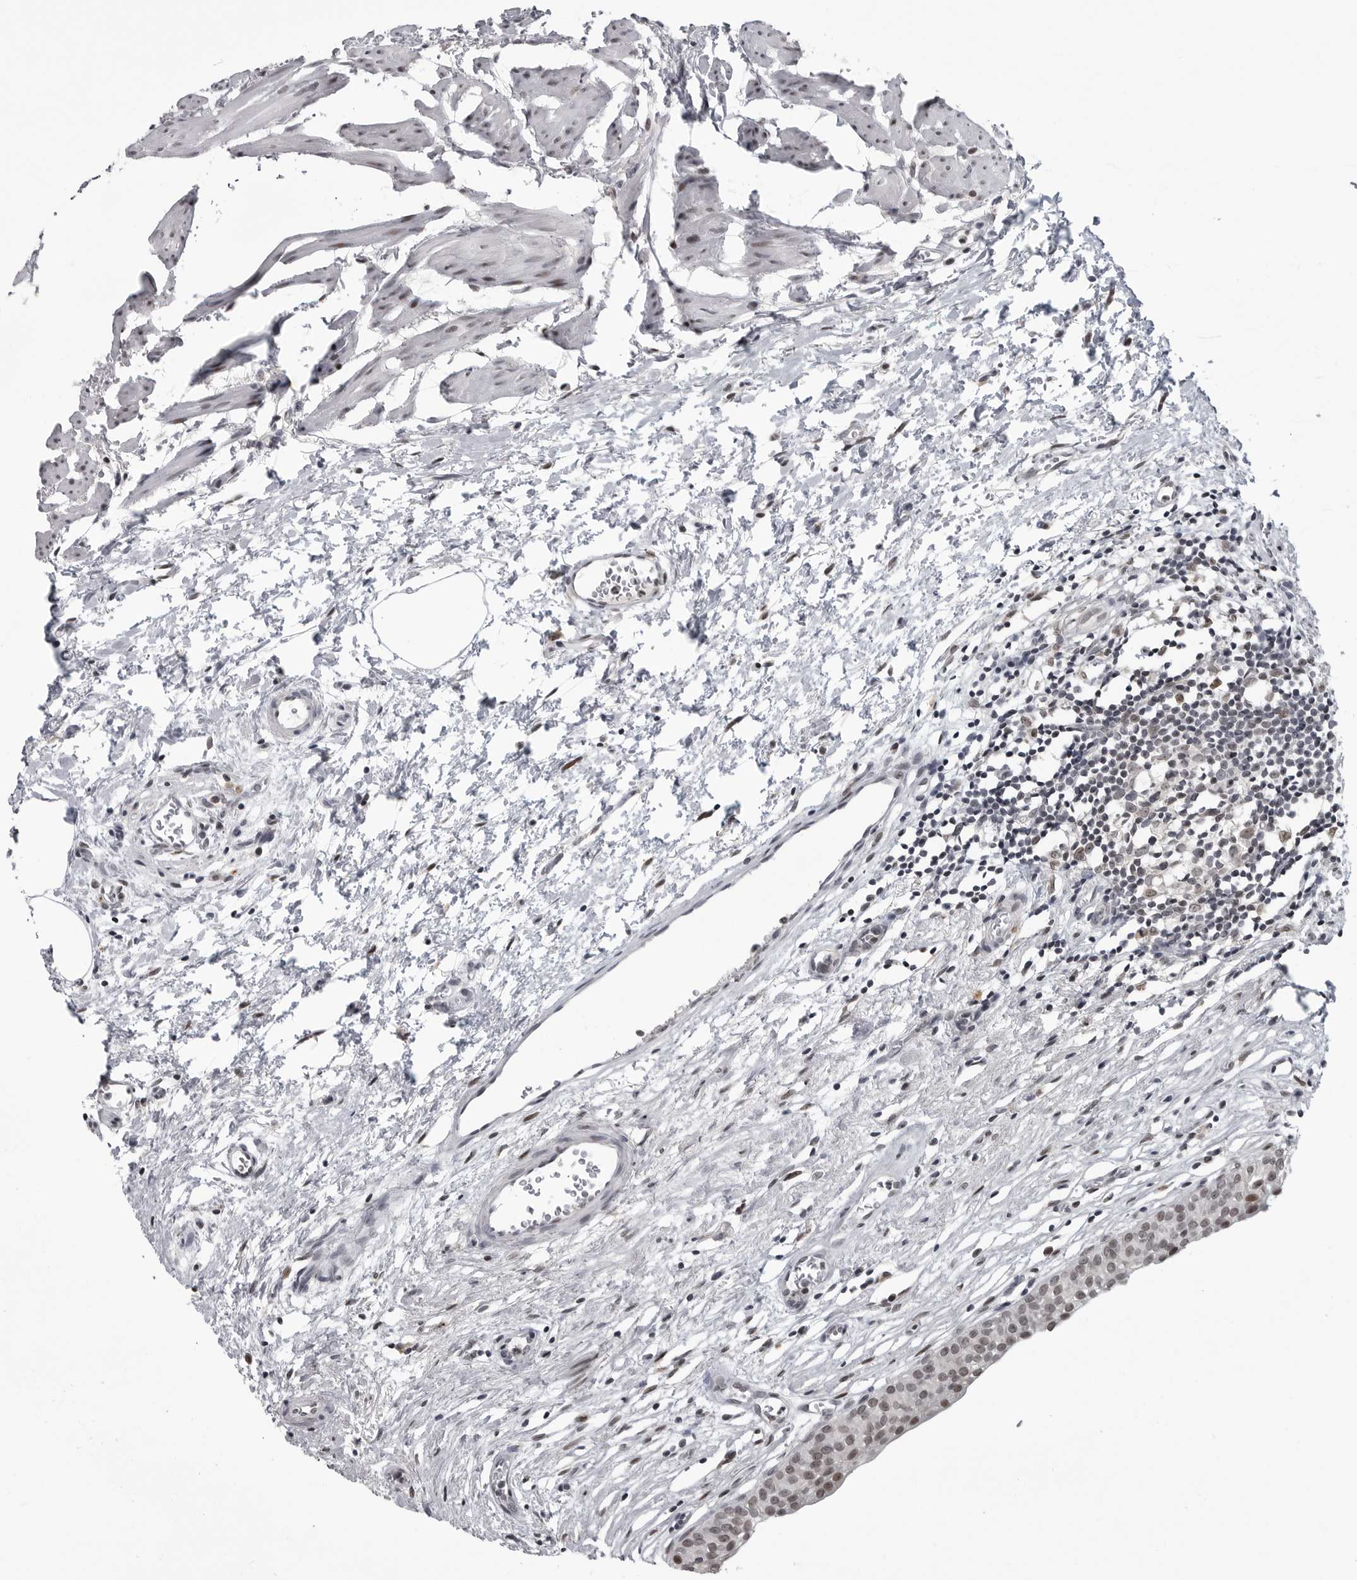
{"staining": {"intensity": "weak", "quantity": "25%-75%", "location": "nuclear"}, "tissue": "urinary bladder", "cell_type": "Urothelial cells", "image_type": "normal", "snomed": [{"axis": "morphology", "description": "Normal tissue, NOS"}, {"axis": "morphology", "description": "Urothelial carcinoma, High grade"}, {"axis": "topography", "description": "Urinary bladder"}], "caption": "A brown stain highlights weak nuclear positivity of a protein in urothelial cells of normal human urinary bladder.", "gene": "C8orf58", "patient": {"sex": "female", "age": 60}}